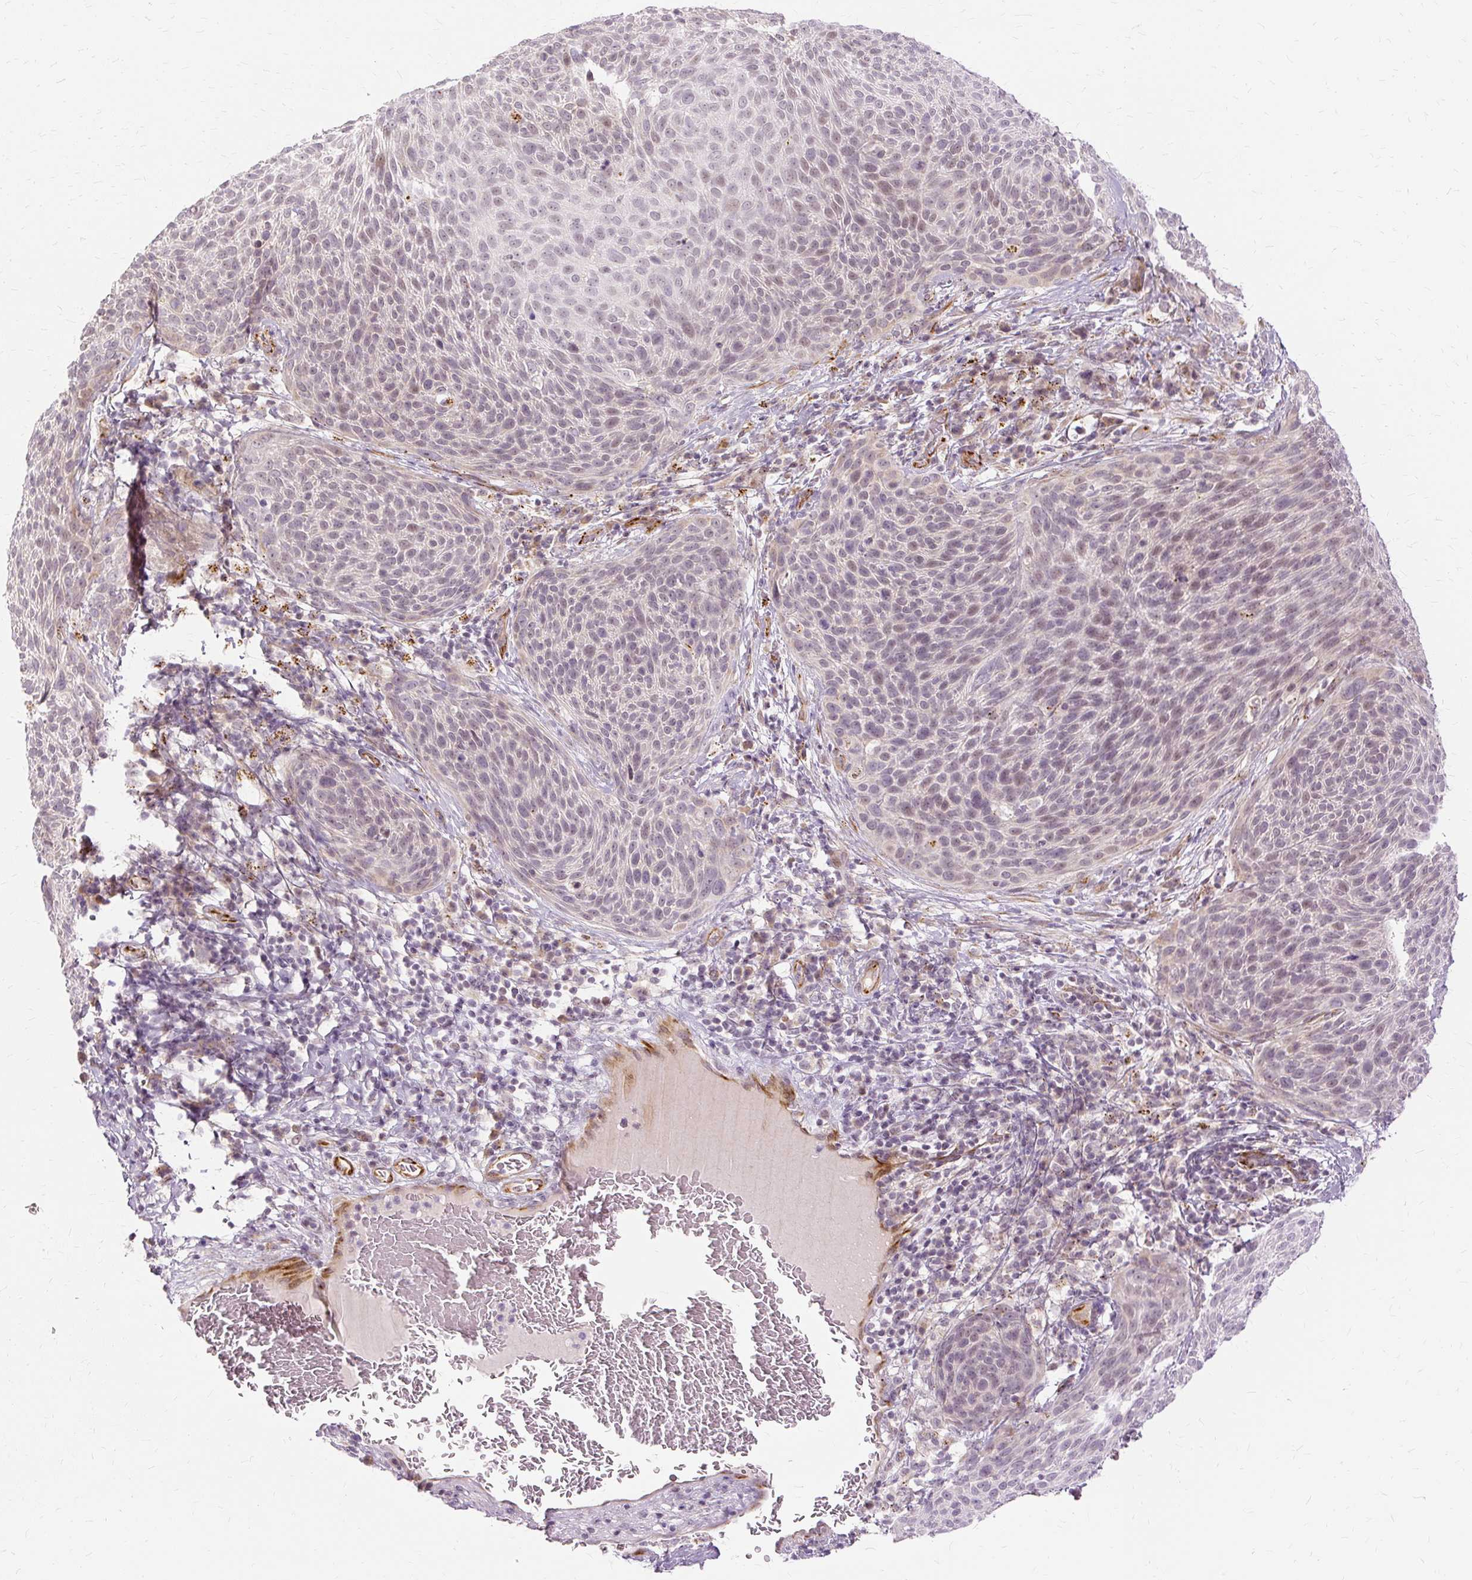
{"staining": {"intensity": "weak", "quantity": "25%-75%", "location": "nuclear"}, "tissue": "cervical cancer", "cell_type": "Tumor cells", "image_type": "cancer", "snomed": [{"axis": "morphology", "description": "Squamous cell carcinoma, NOS"}, {"axis": "topography", "description": "Cervix"}], "caption": "Brown immunohistochemical staining in squamous cell carcinoma (cervical) demonstrates weak nuclear positivity in about 25%-75% of tumor cells. (Stains: DAB in brown, nuclei in blue, Microscopy: brightfield microscopy at high magnification).", "gene": "MMACHC", "patient": {"sex": "female", "age": 31}}